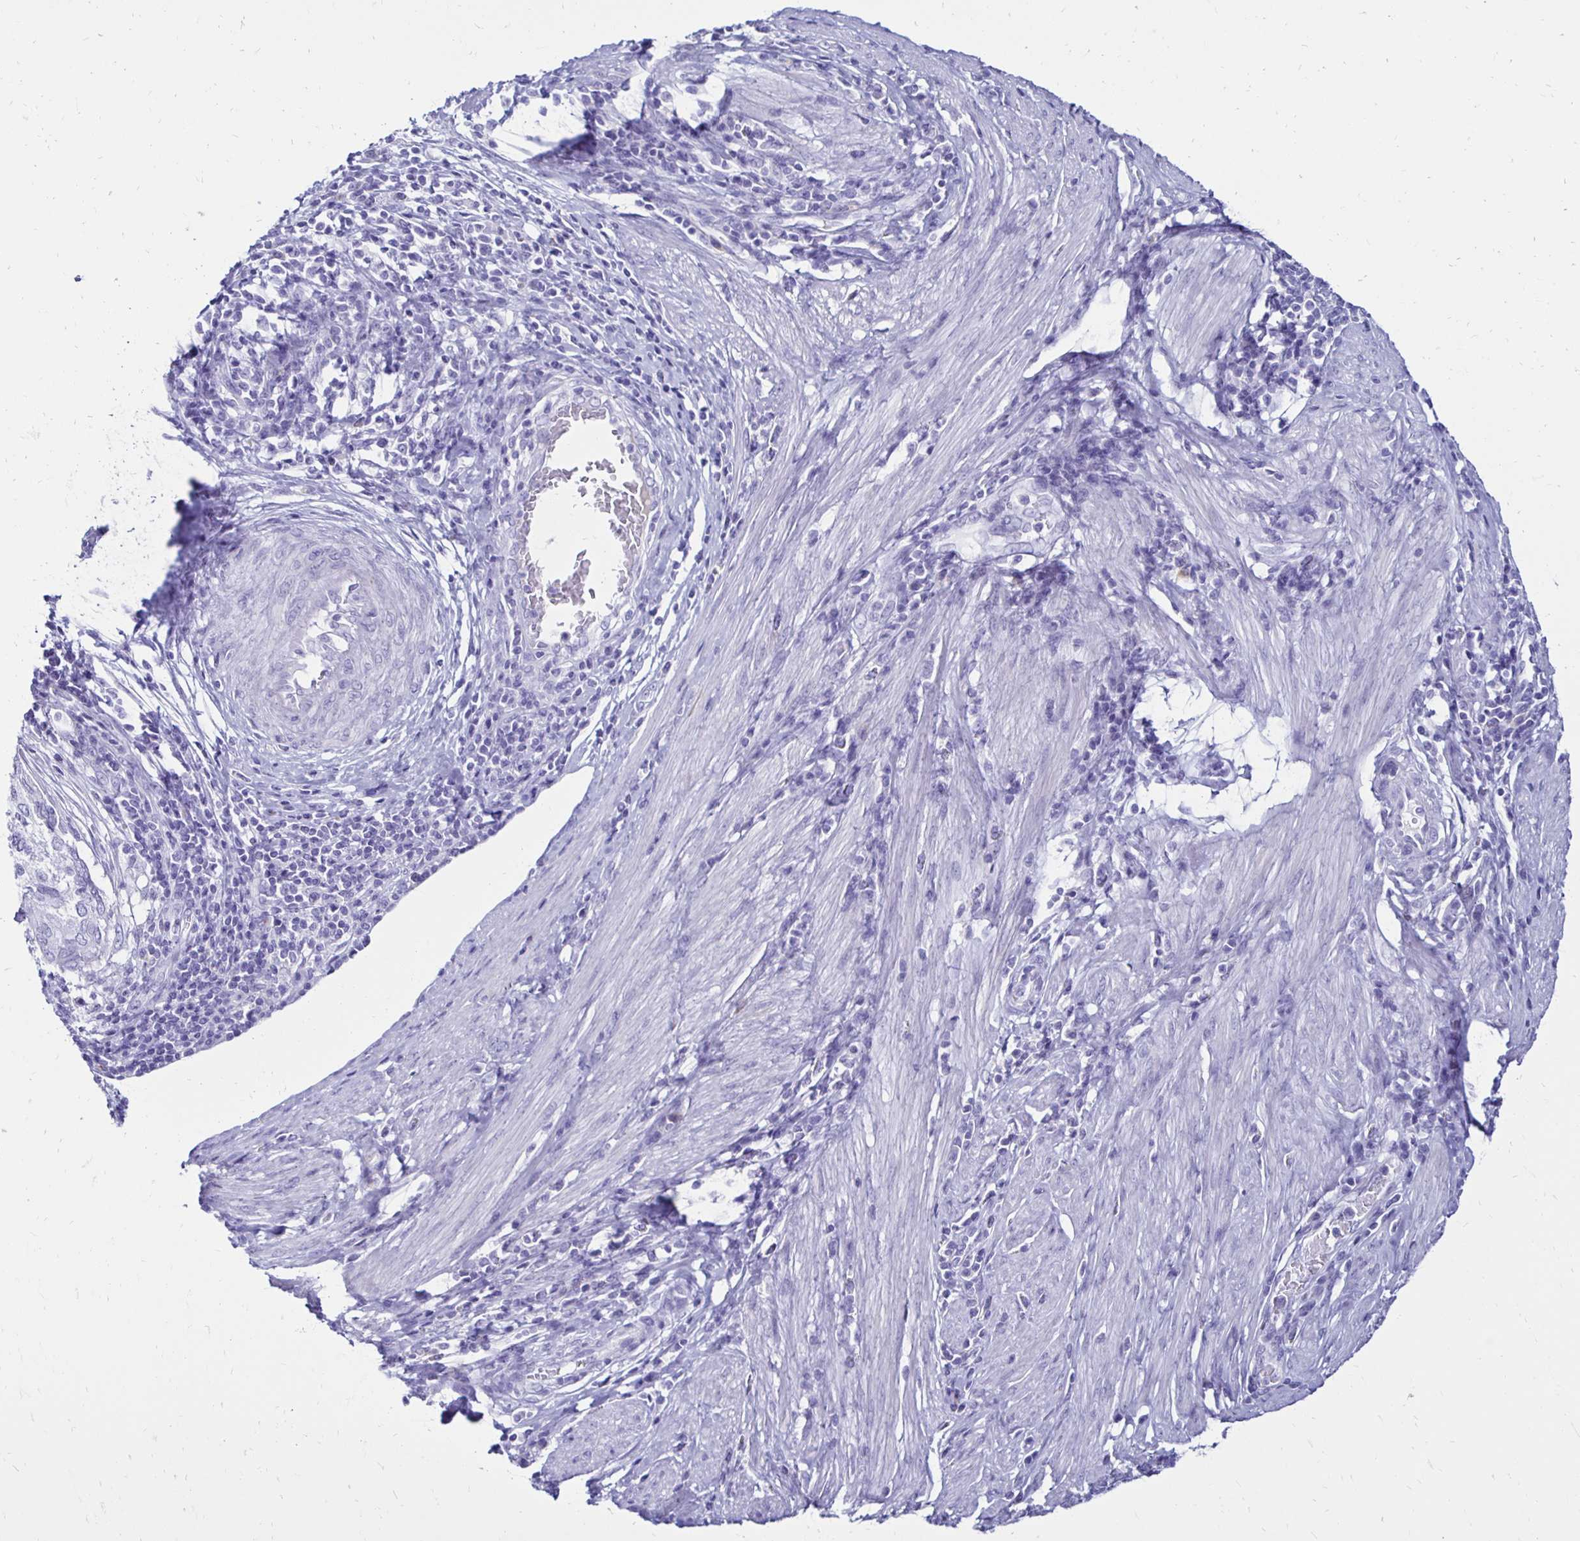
{"staining": {"intensity": "negative", "quantity": "none", "location": "none"}, "tissue": "cervical cancer", "cell_type": "Tumor cells", "image_type": "cancer", "snomed": [{"axis": "morphology", "description": "Squamous cell carcinoma, NOS"}, {"axis": "topography", "description": "Cervix"}], "caption": "Cervical squamous cell carcinoma stained for a protein using IHC reveals no expression tumor cells.", "gene": "CST5", "patient": {"sex": "female", "age": 38}}